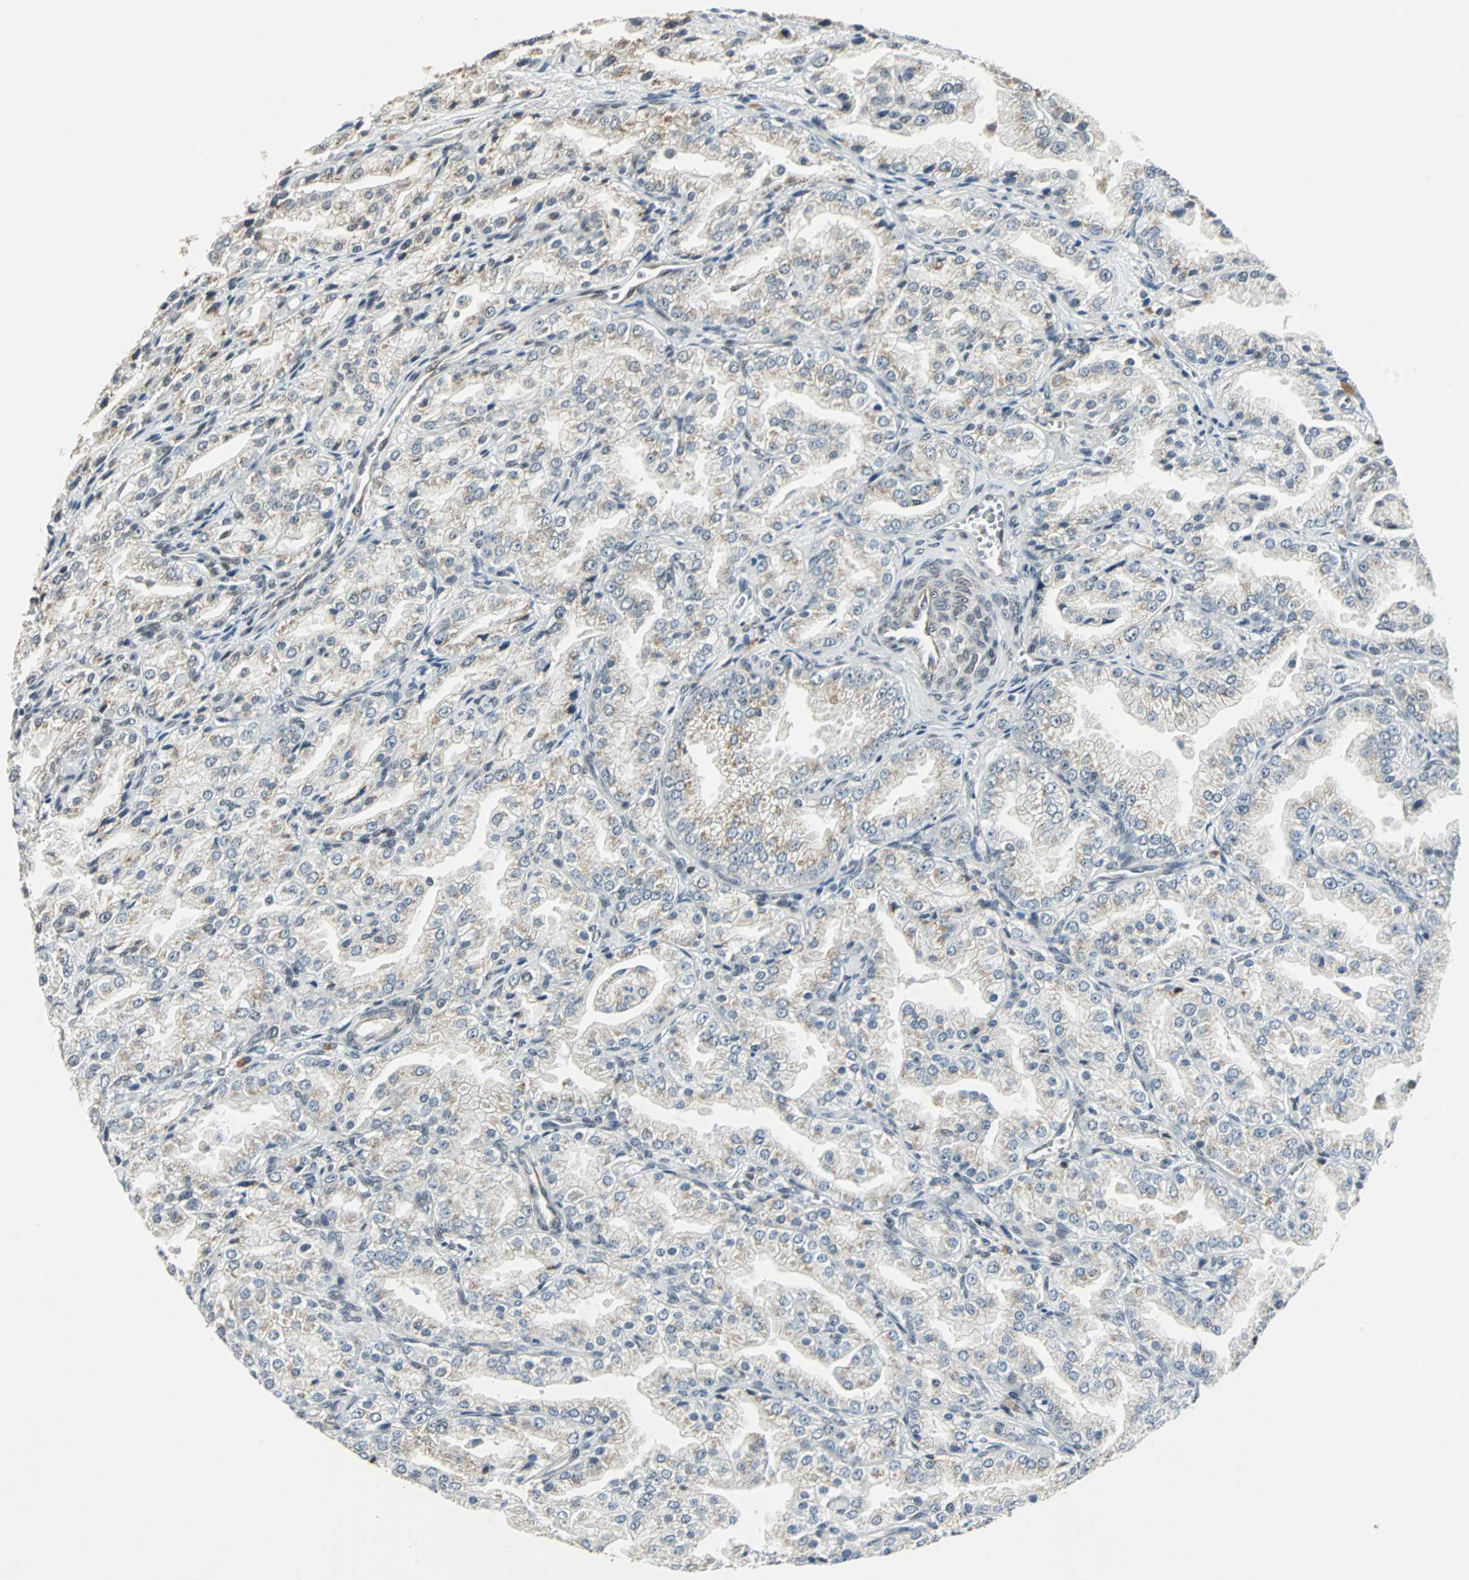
{"staining": {"intensity": "weak", "quantity": "25%-75%", "location": "cytoplasmic/membranous"}, "tissue": "prostate cancer", "cell_type": "Tumor cells", "image_type": "cancer", "snomed": [{"axis": "morphology", "description": "Adenocarcinoma, High grade"}, {"axis": "topography", "description": "Prostate"}], "caption": "Human prostate cancer stained with a brown dye reveals weak cytoplasmic/membranous positive staining in approximately 25%-75% of tumor cells.", "gene": "MED4", "patient": {"sex": "male", "age": 61}}